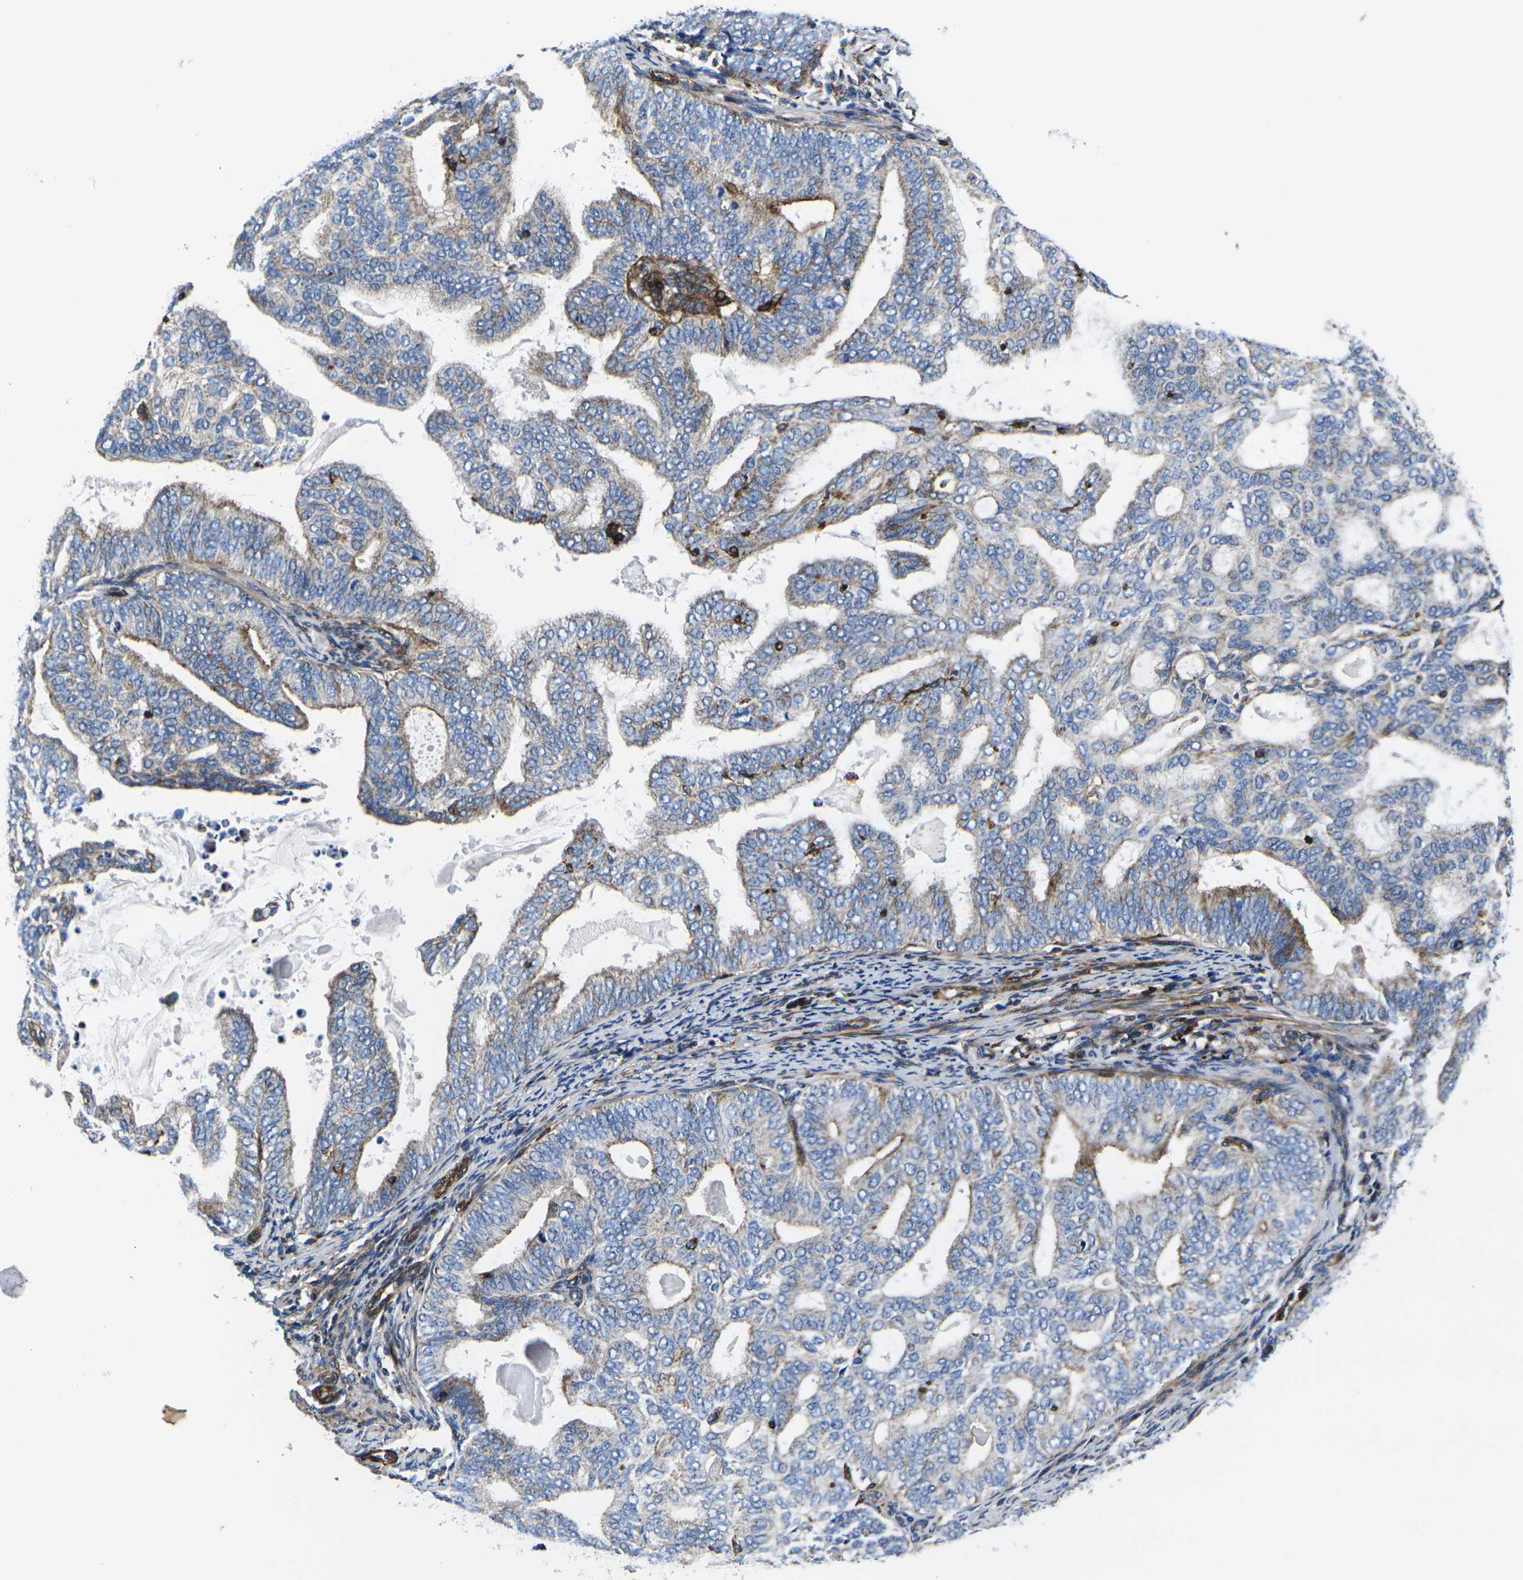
{"staining": {"intensity": "moderate", "quantity": "25%-75%", "location": "cytoplasmic/membranous"}, "tissue": "endometrial cancer", "cell_type": "Tumor cells", "image_type": "cancer", "snomed": [{"axis": "morphology", "description": "Adenocarcinoma, NOS"}, {"axis": "topography", "description": "Endometrium"}], "caption": "A medium amount of moderate cytoplasmic/membranous expression is seen in about 25%-75% of tumor cells in endometrial cancer (adenocarcinoma) tissue. The staining is performed using DAB brown chromogen to label protein expression. The nuclei are counter-stained blue using hematoxylin.", "gene": "GPR4", "patient": {"sex": "female", "age": 58}}